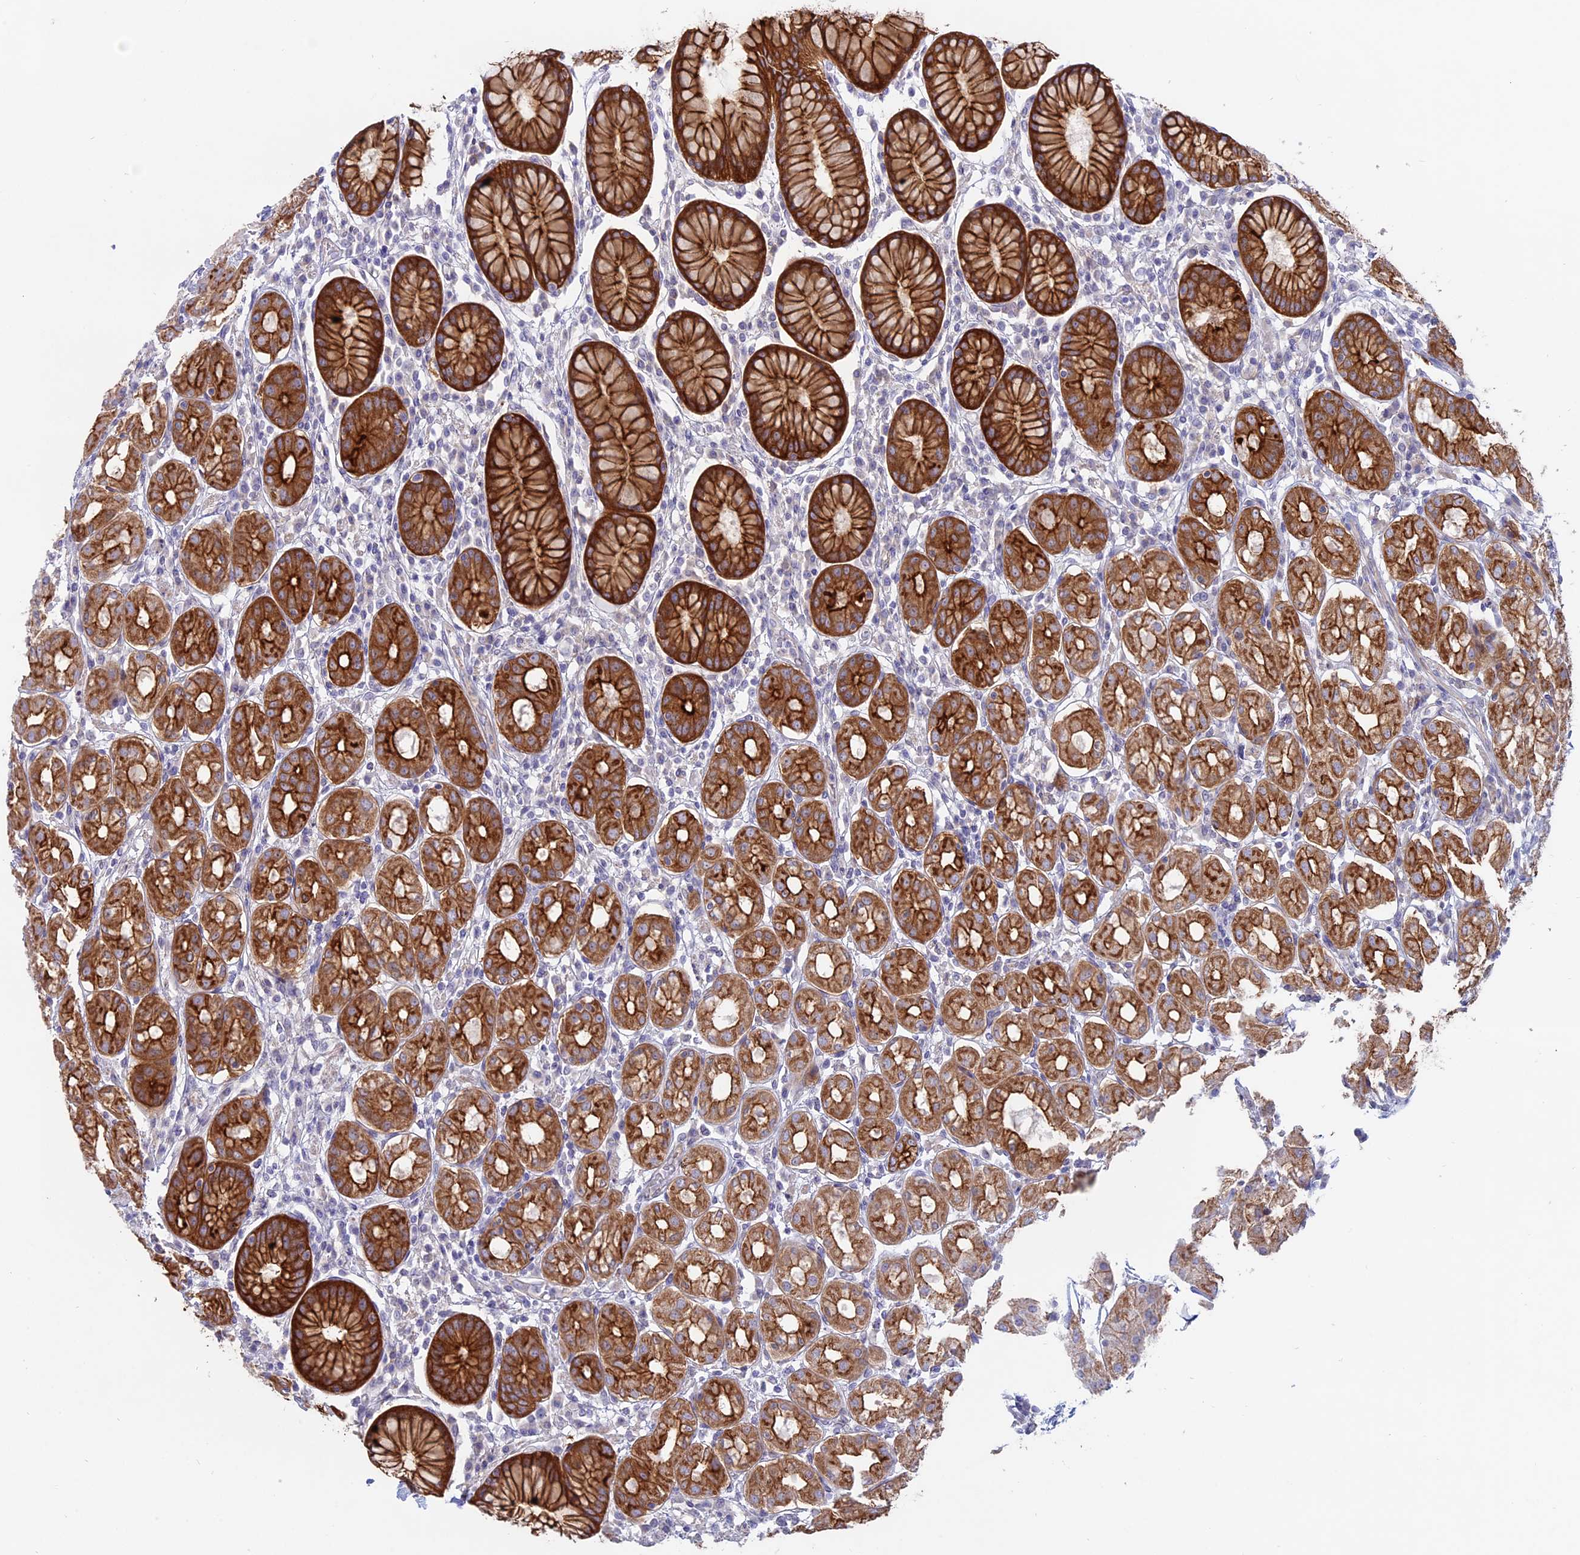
{"staining": {"intensity": "strong", "quantity": ">75%", "location": "cytoplasmic/membranous"}, "tissue": "stomach", "cell_type": "Glandular cells", "image_type": "normal", "snomed": [{"axis": "morphology", "description": "Normal tissue, NOS"}, {"axis": "topography", "description": "Stomach"}, {"axis": "topography", "description": "Stomach, lower"}], "caption": "IHC image of normal human stomach stained for a protein (brown), which displays high levels of strong cytoplasmic/membranous positivity in about >75% of glandular cells.", "gene": "MYO5B", "patient": {"sex": "female", "age": 56}}